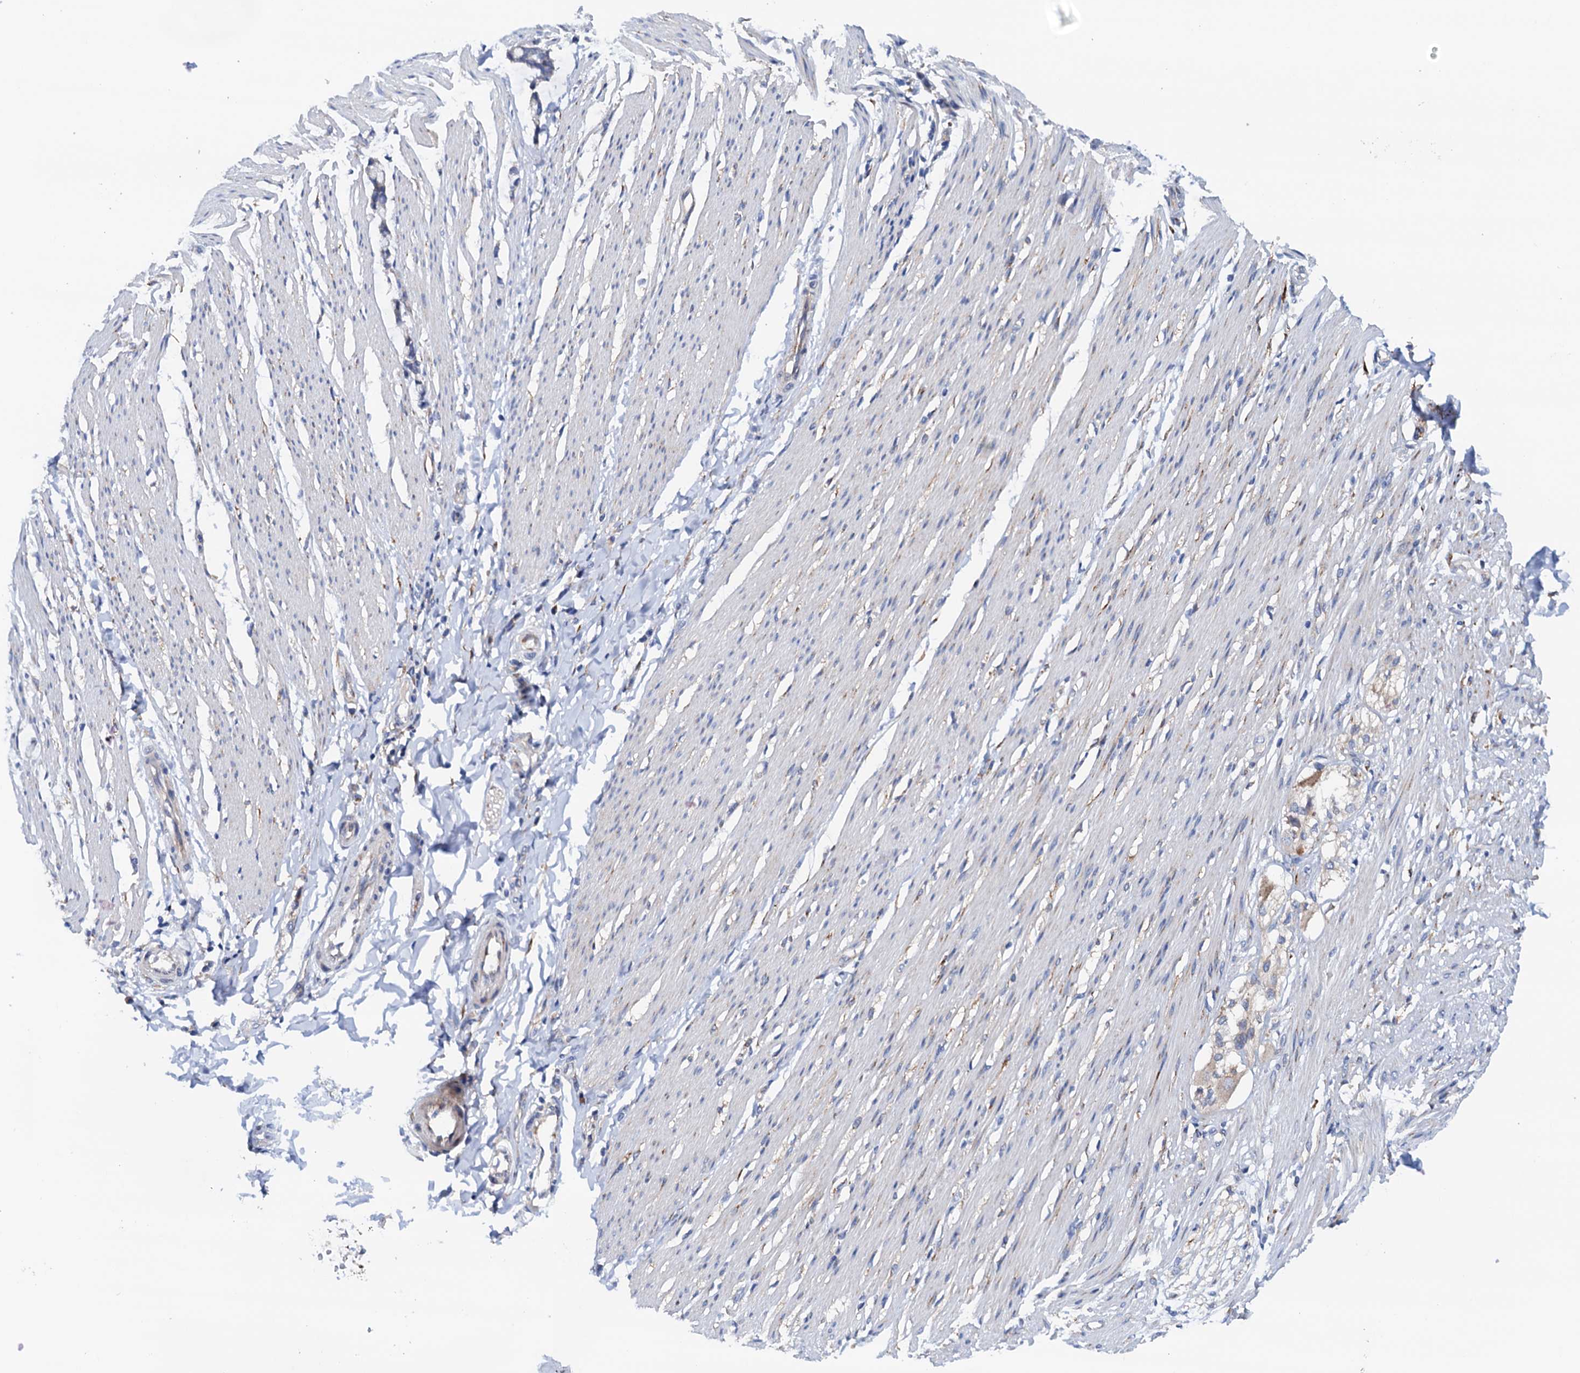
{"staining": {"intensity": "moderate", "quantity": "<25%", "location": "cytoplasmic/membranous"}, "tissue": "smooth muscle", "cell_type": "Smooth muscle cells", "image_type": "normal", "snomed": [{"axis": "morphology", "description": "Normal tissue, NOS"}, {"axis": "morphology", "description": "Adenocarcinoma, NOS"}, {"axis": "topography", "description": "Colon"}, {"axis": "topography", "description": "Peripheral nerve tissue"}], "caption": "Unremarkable smooth muscle was stained to show a protein in brown. There is low levels of moderate cytoplasmic/membranous staining in approximately <25% of smooth muscle cells. Nuclei are stained in blue.", "gene": "RASSF9", "patient": {"sex": "male", "age": 14}}